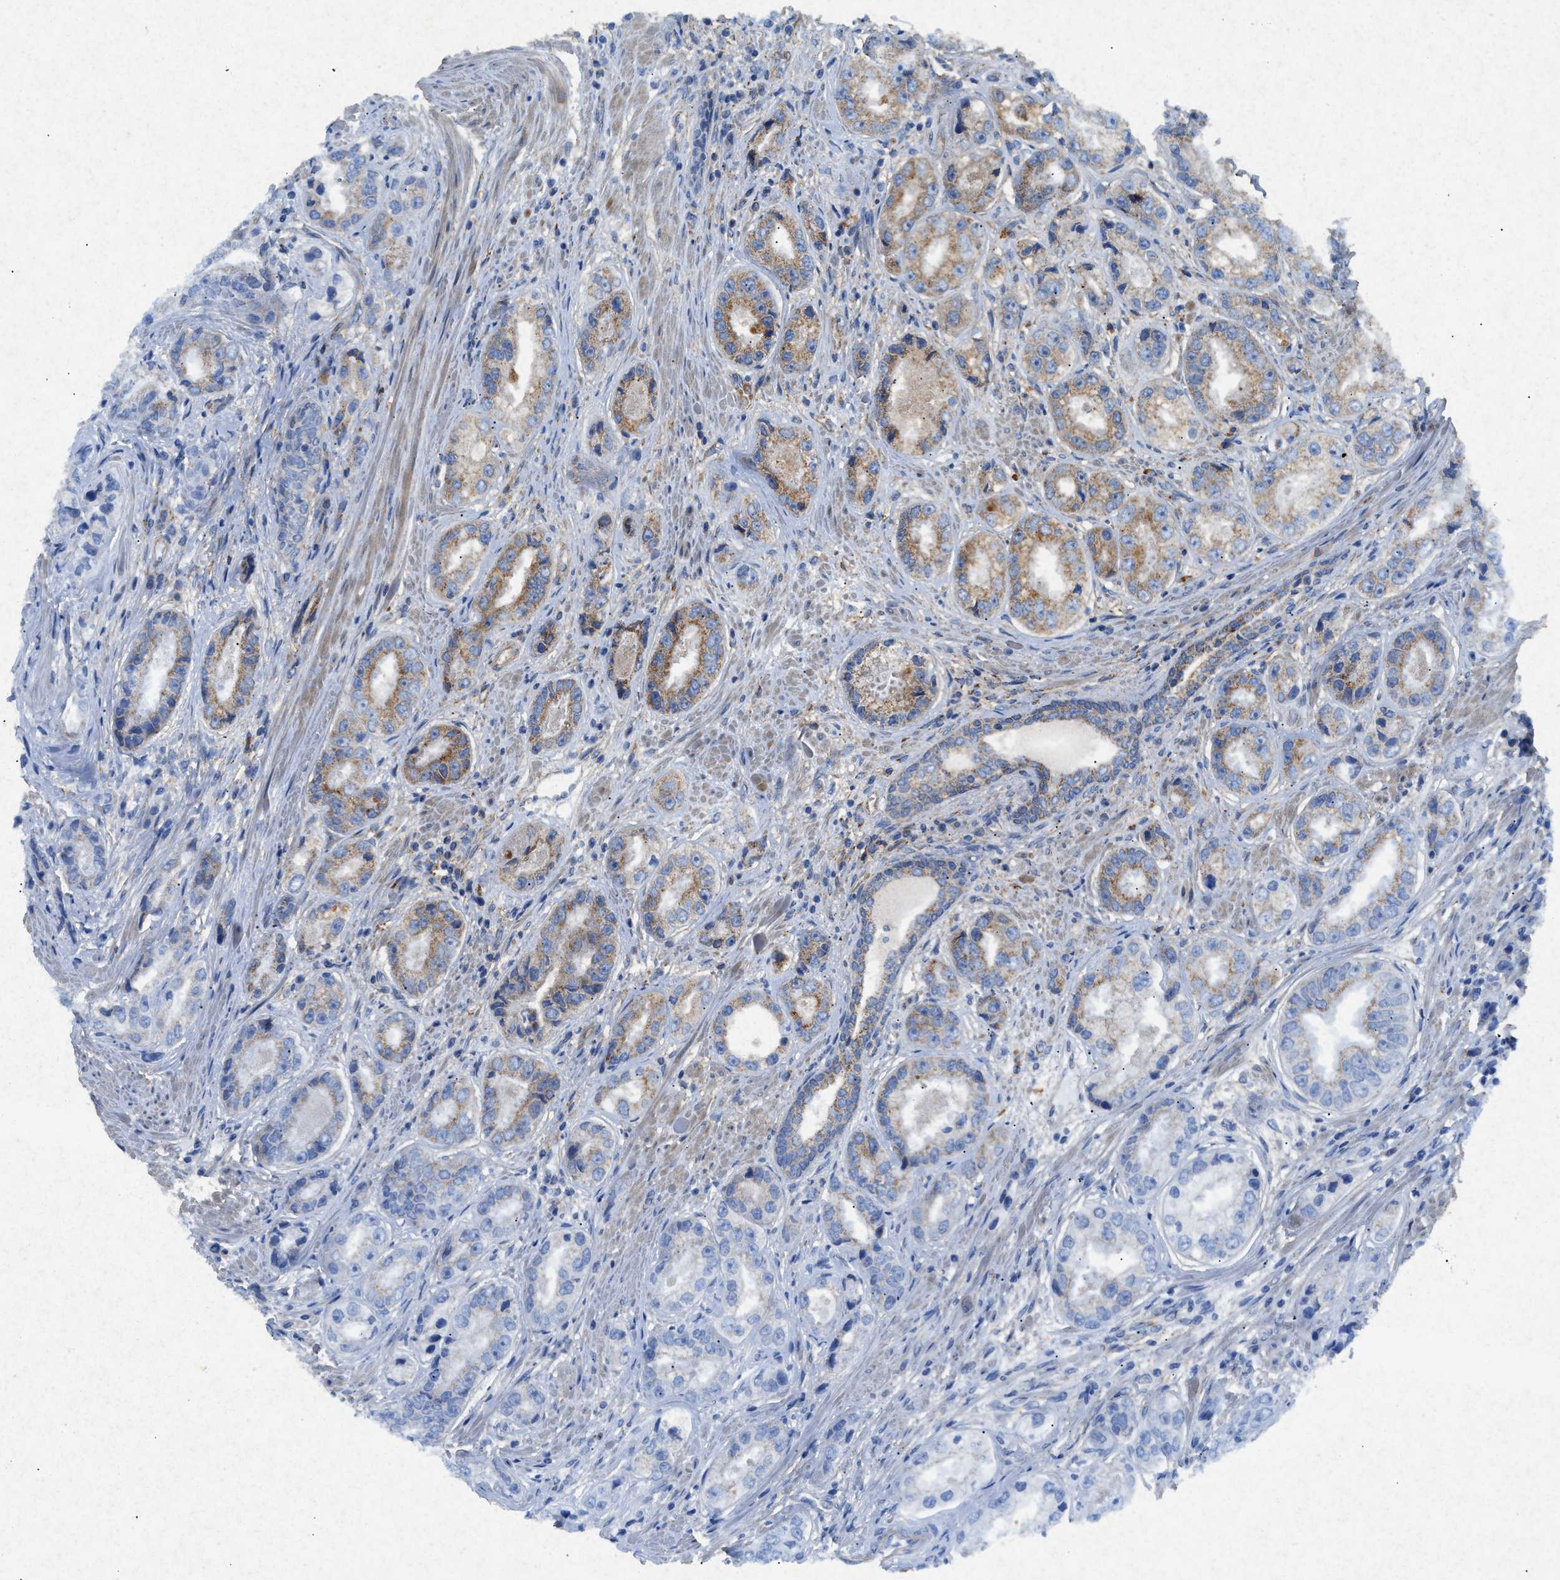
{"staining": {"intensity": "moderate", "quantity": "25%-75%", "location": "cytoplasmic/membranous"}, "tissue": "prostate cancer", "cell_type": "Tumor cells", "image_type": "cancer", "snomed": [{"axis": "morphology", "description": "Adenocarcinoma, High grade"}, {"axis": "topography", "description": "Prostate"}], "caption": "High-magnification brightfield microscopy of prostate adenocarcinoma (high-grade) stained with DAB (3,3'-diaminobenzidine) (brown) and counterstained with hematoxylin (blue). tumor cells exhibit moderate cytoplasmic/membranous positivity is appreciated in about25%-75% of cells. (Brightfield microscopy of DAB IHC at high magnification).", "gene": "CDK15", "patient": {"sex": "male", "age": 61}}